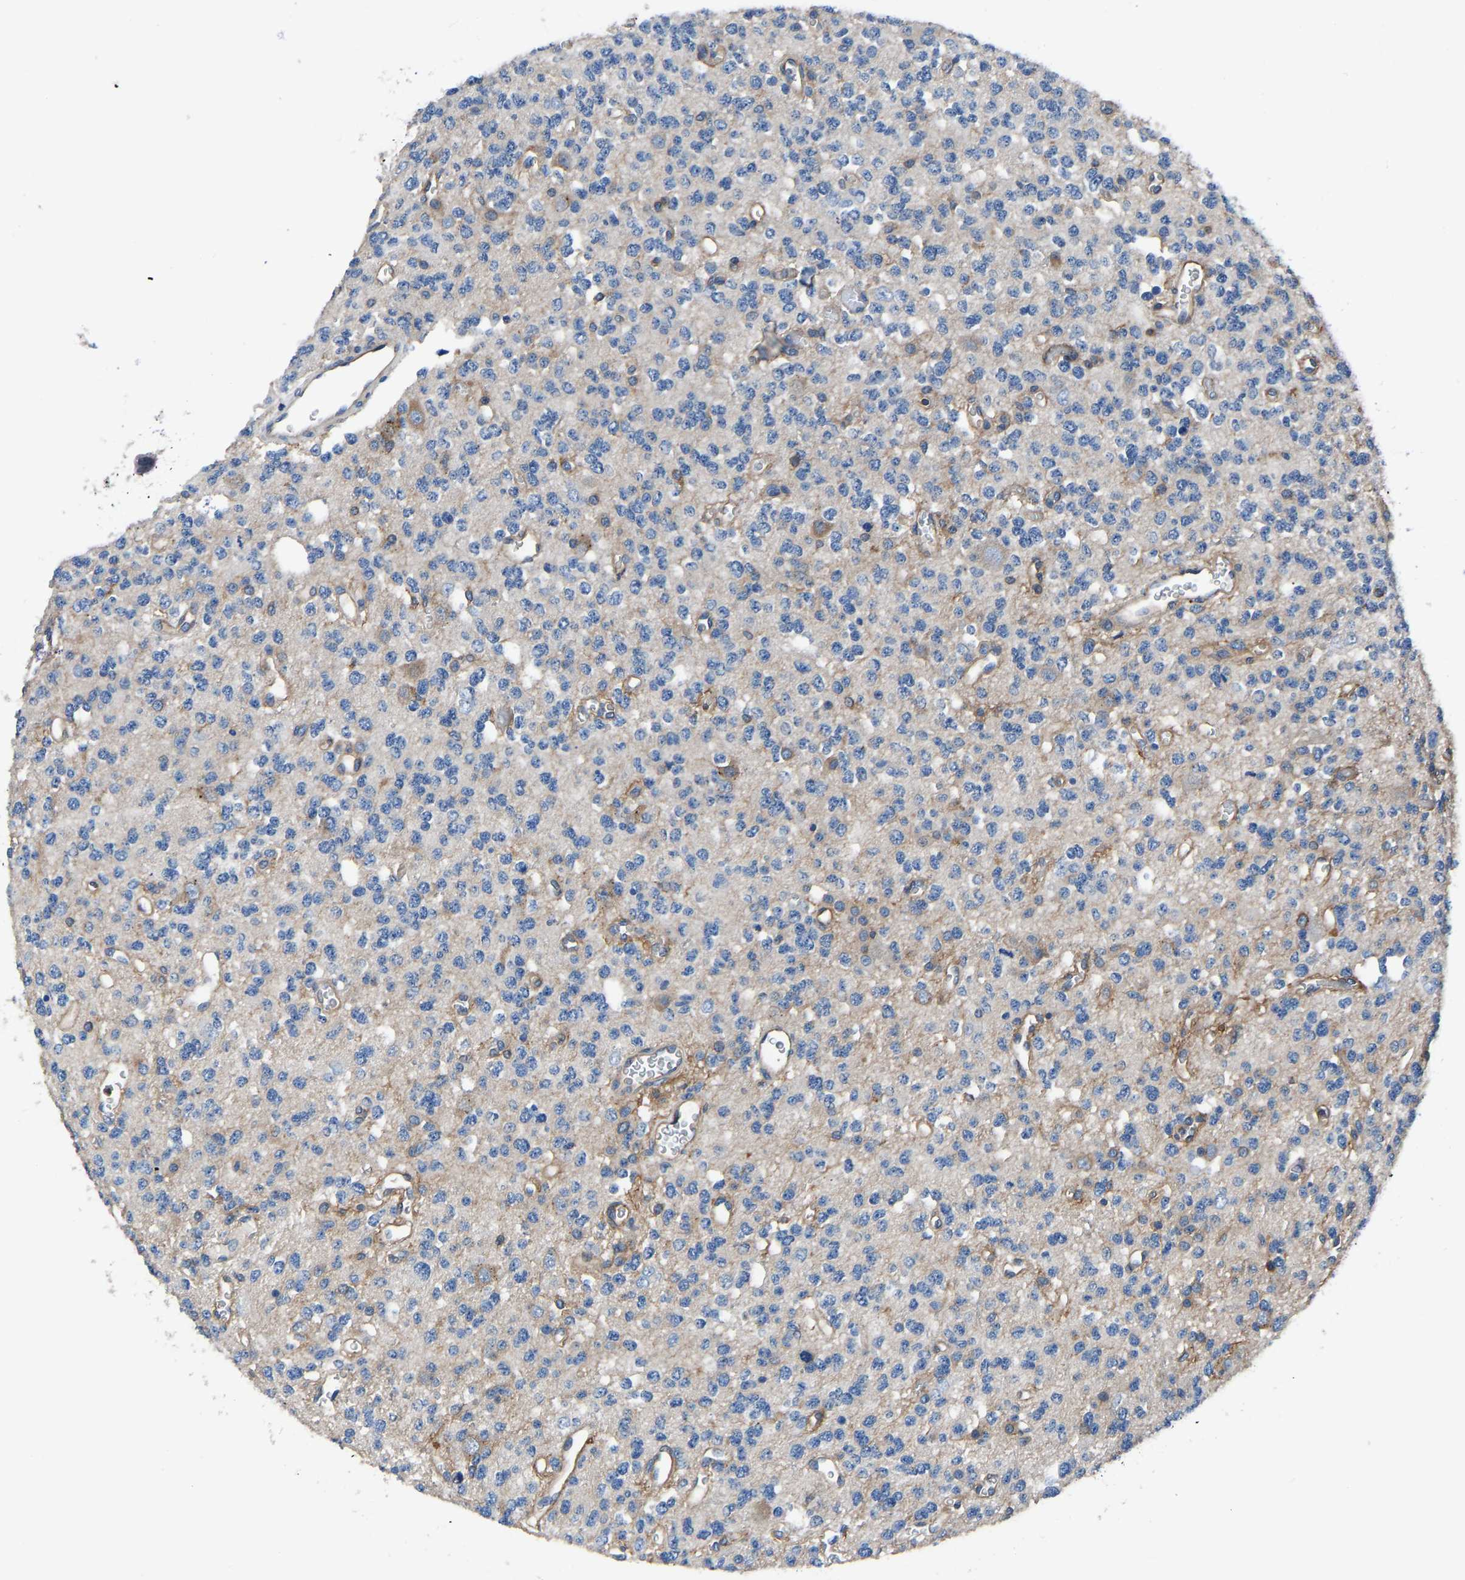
{"staining": {"intensity": "moderate", "quantity": "<25%", "location": "cytoplasmic/membranous"}, "tissue": "glioma", "cell_type": "Tumor cells", "image_type": "cancer", "snomed": [{"axis": "morphology", "description": "Glioma, malignant, Low grade"}, {"axis": "topography", "description": "Brain"}], "caption": "Tumor cells show low levels of moderate cytoplasmic/membranous staining in about <25% of cells in human malignant low-grade glioma. Immunohistochemistry stains the protein in brown and the nuclei are stained blue.", "gene": "PRKAR1A", "patient": {"sex": "male", "age": 38}}